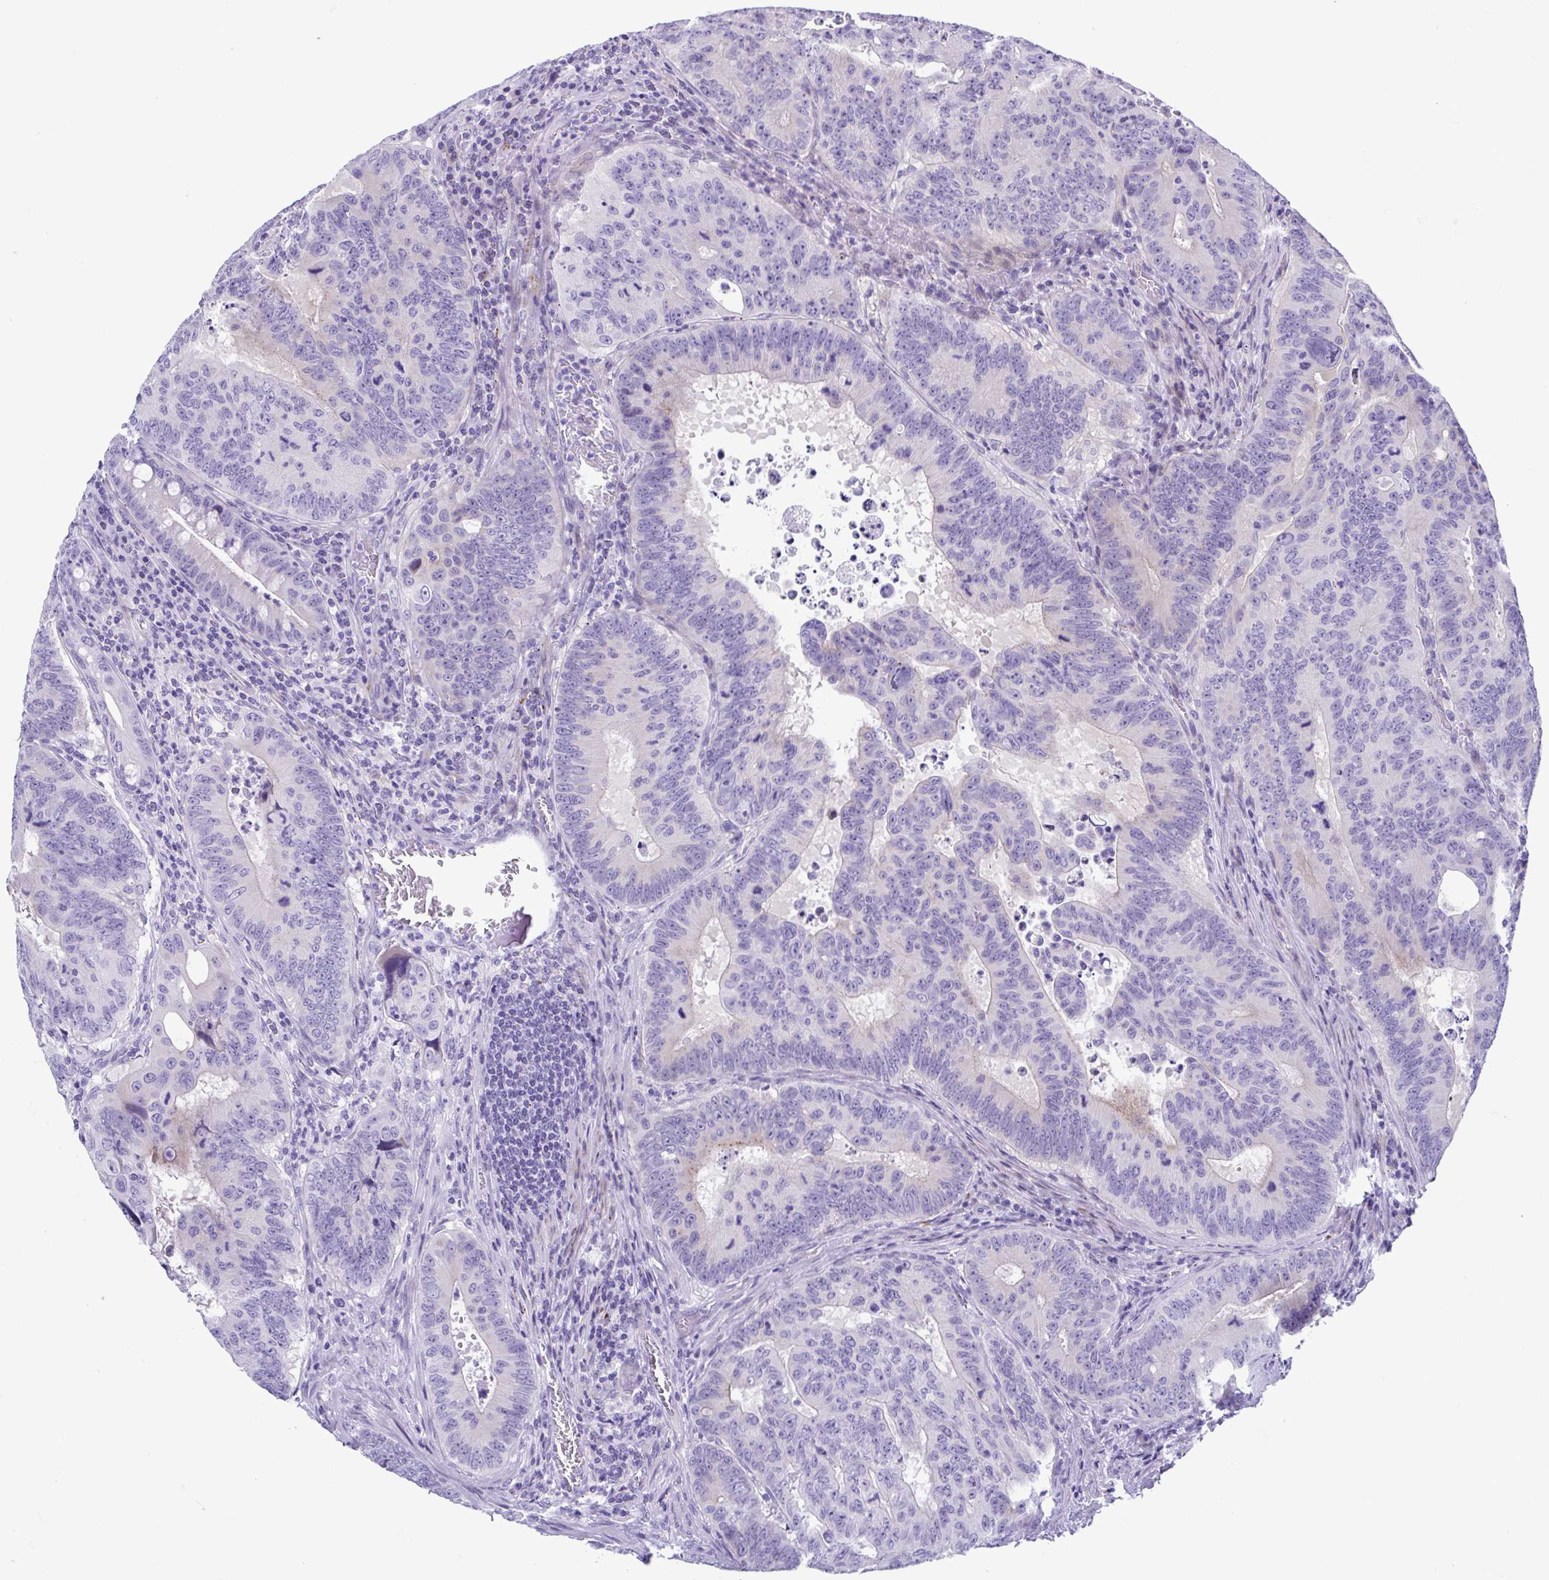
{"staining": {"intensity": "negative", "quantity": "none", "location": "none"}, "tissue": "colorectal cancer", "cell_type": "Tumor cells", "image_type": "cancer", "snomed": [{"axis": "morphology", "description": "Adenocarcinoma, NOS"}, {"axis": "topography", "description": "Colon"}], "caption": "Tumor cells are negative for protein expression in human colorectal cancer (adenocarcinoma). Nuclei are stained in blue.", "gene": "TTC30B", "patient": {"sex": "male", "age": 62}}